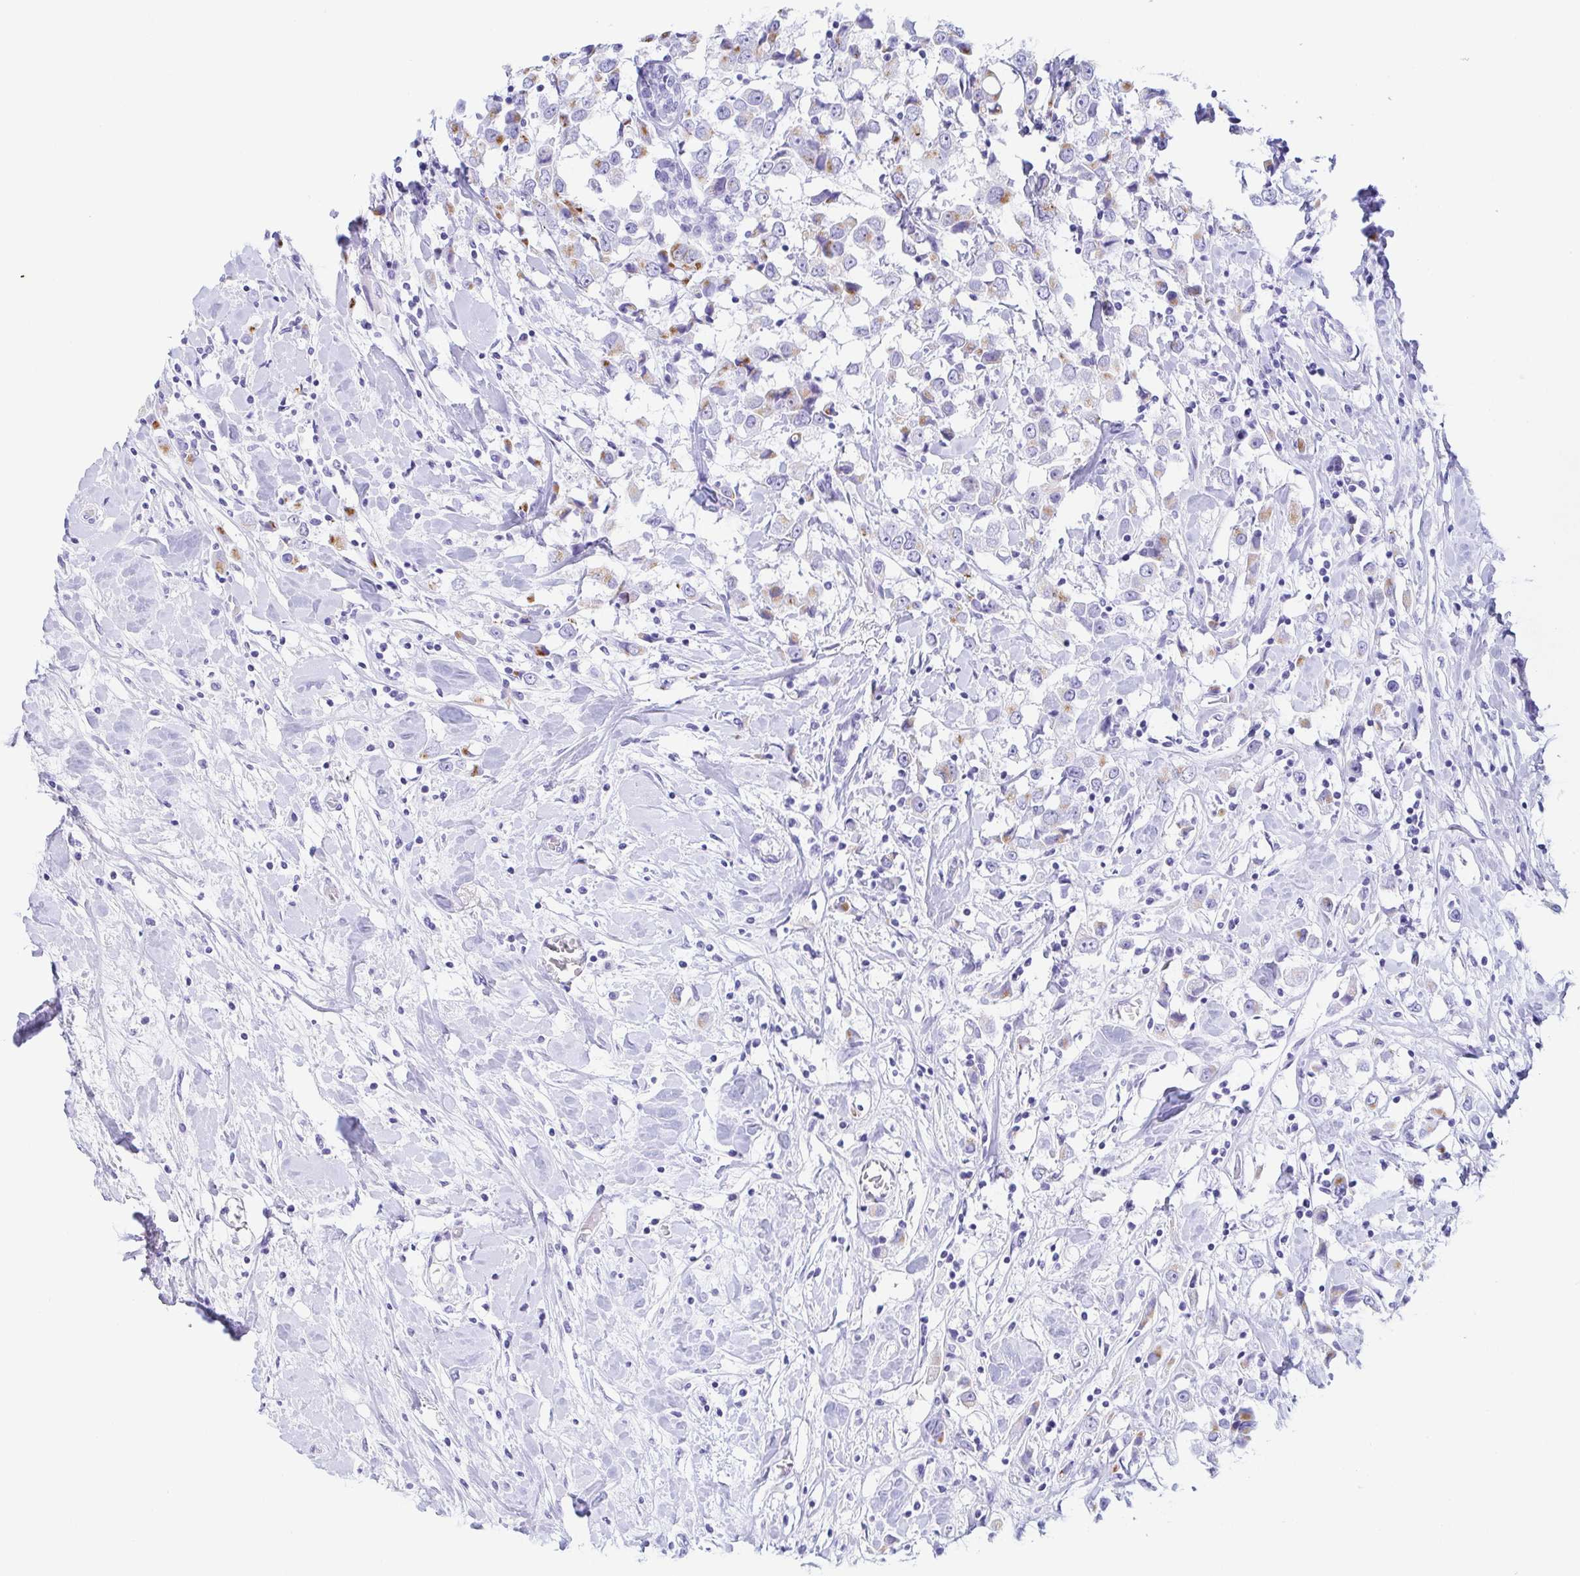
{"staining": {"intensity": "moderate", "quantity": ">75%", "location": "cytoplasmic/membranous"}, "tissue": "breast cancer", "cell_type": "Tumor cells", "image_type": "cancer", "snomed": [{"axis": "morphology", "description": "Duct carcinoma"}, {"axis": "topography", "description": "Breast"}], "caption": "Immunohistochemistry (IHC) of breast cancer (intraductal carcinoma) reveals medium levels of moderate cytoplasmic/membranous staining in about >75% of tumor cells.", "gene": "LDLRAD1", "patient": {"sex": "female", "age": 61}}